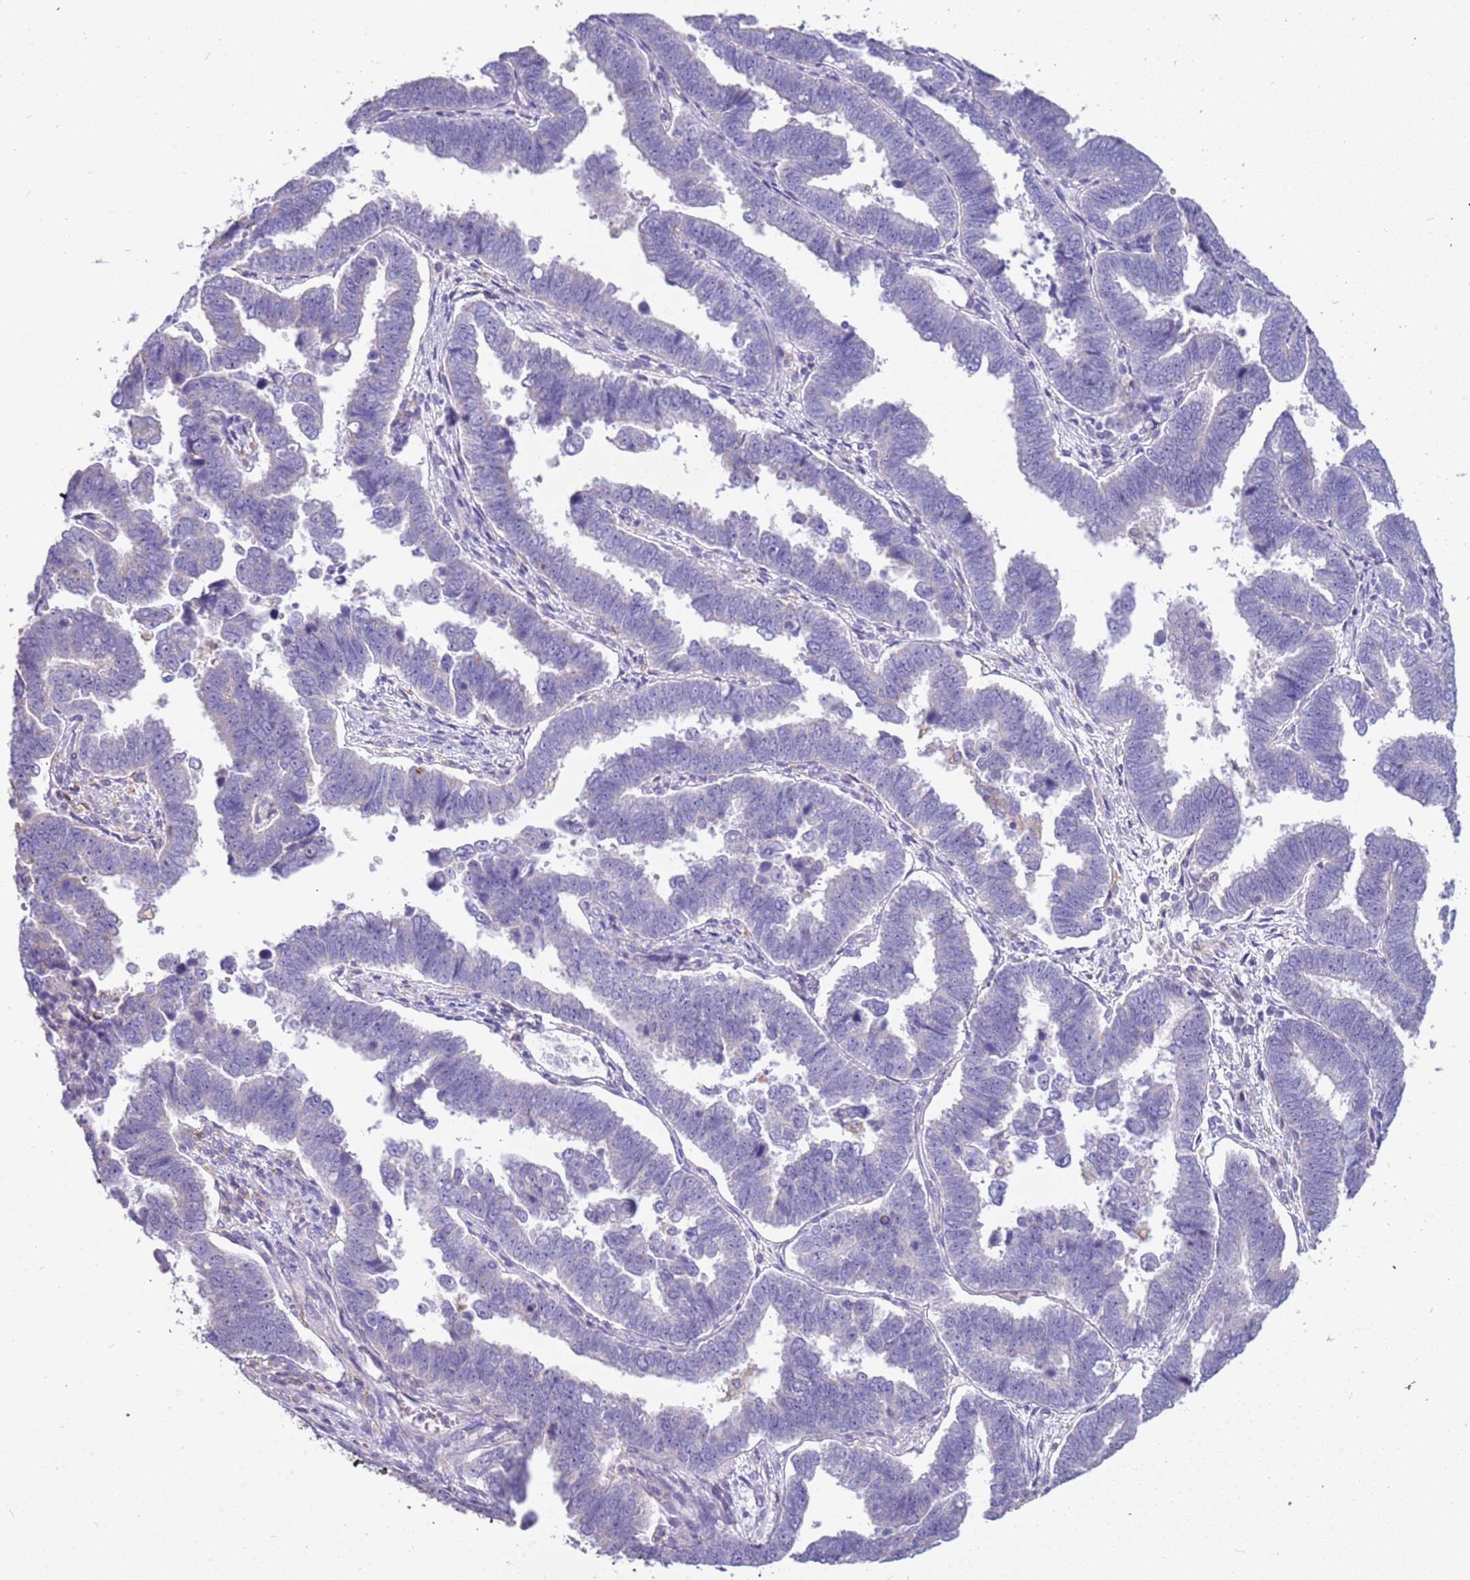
{"staining": {"intensity": "negative", "quantity": "none", "location": "none"}, "tissue": "endometrial cancer", "cell_type": "Tumor cells", "image_type": "cancer", "snomed": [{"axis": "morphology", "description": "Adenocarcinoma, NOS"}, {"axis": "topography", "description": "Endometrium"}], "caption": "This is an IHC photomicrograph of human endometrial cancer (adenocarcinoma). There is no expression in tumor cells.", "gene": "RHCG", "patient": {"sex": "female", "age": 75}}